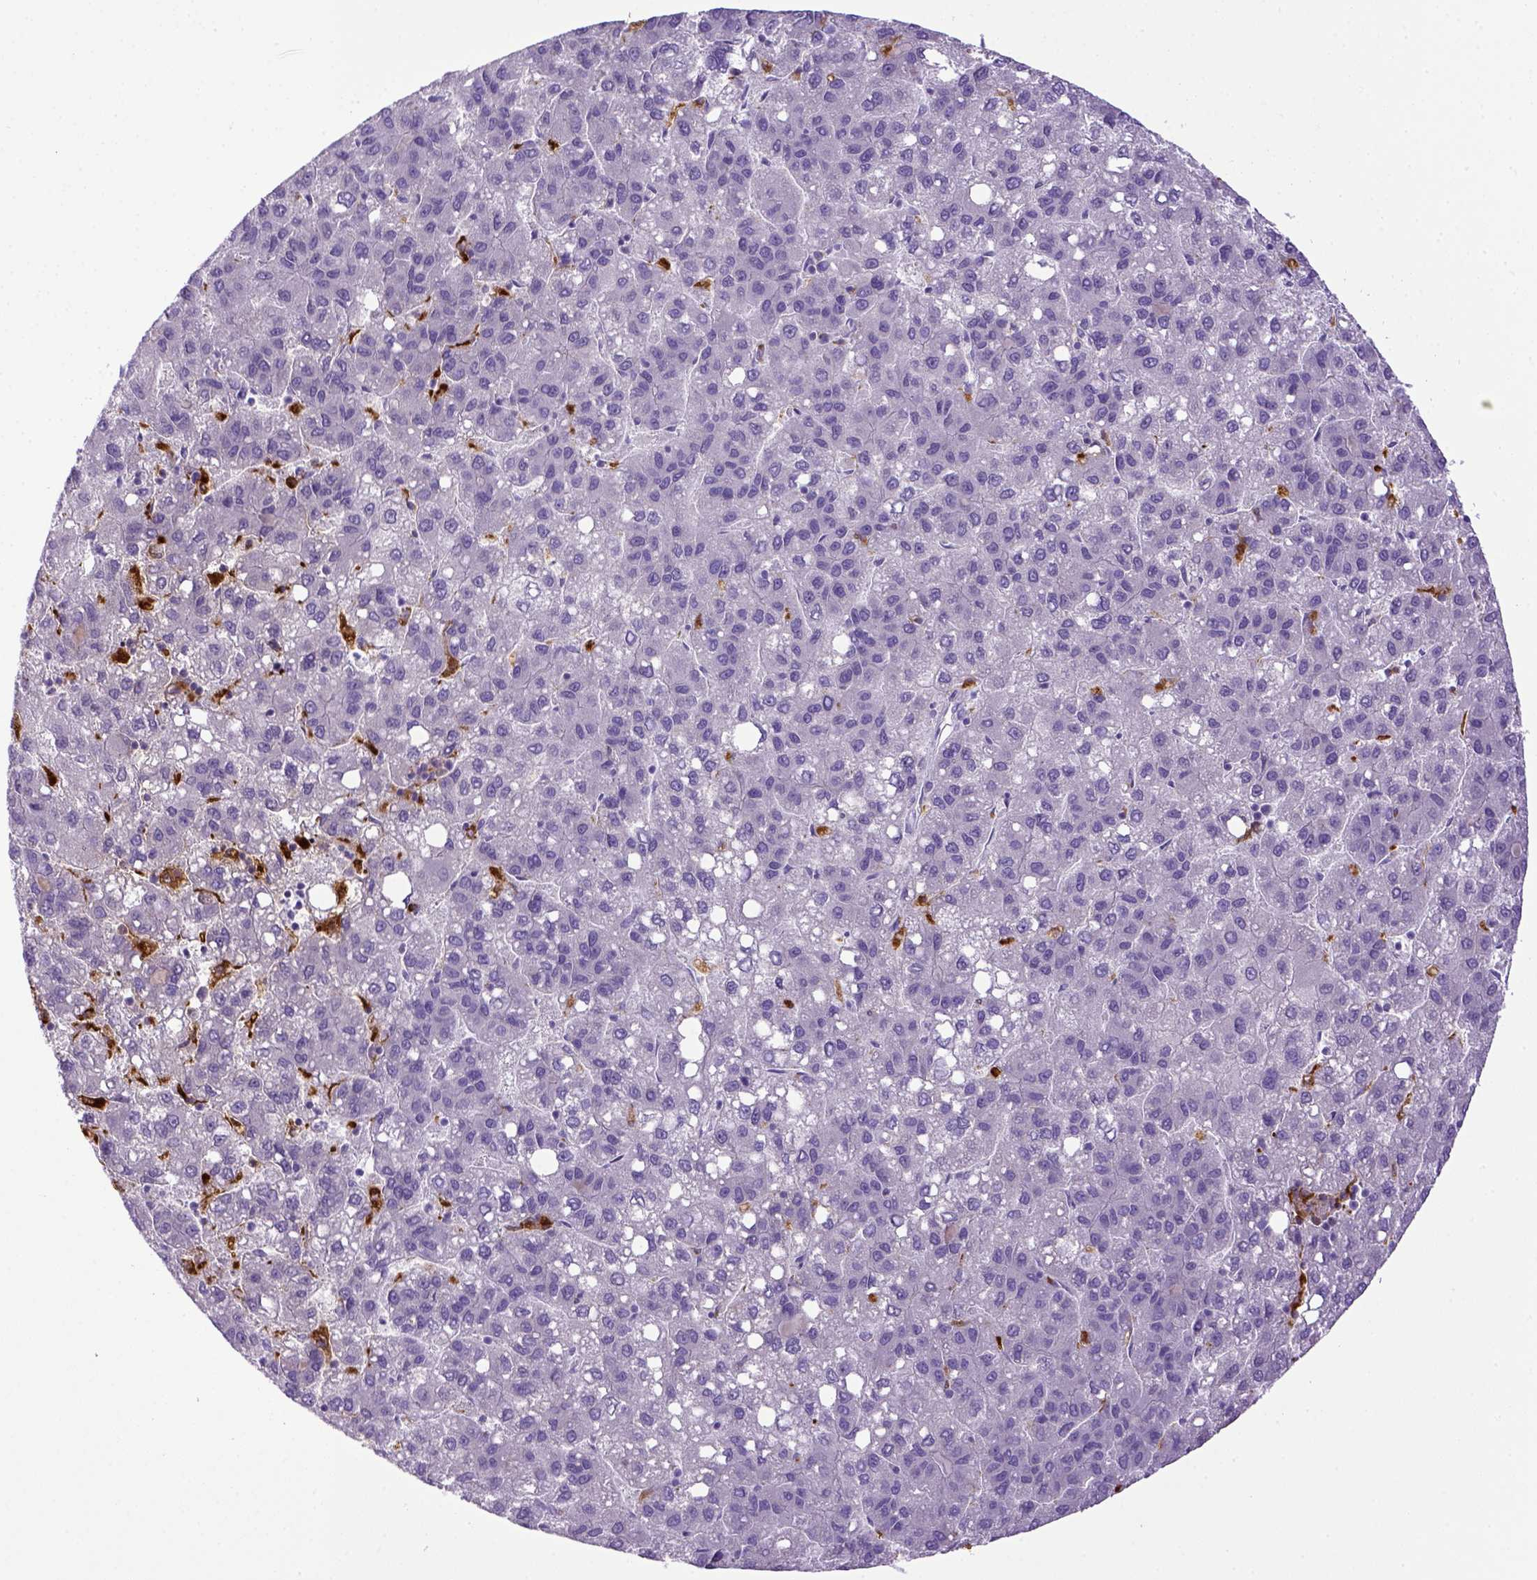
{"staining": {"intensity": "negative", "quantity": "none", "location": "none"}, "tissue": "liver cancer", "cell_type": "Tumor cells", "image_type": "cancer", "snomed": [{"axis": "morphology", "description": "Carcinoma, Hepatocellular, NOS"}, {"axis": "topography", "description": "Liver"}], "caption": "This is a image of immunohistochemistry (IHC) staining of hepatocellular carcinoma (liver), which shows no positivity in tumor cells.", "gene": "CD68", "patient": {"sex": "female", "age": 82}}